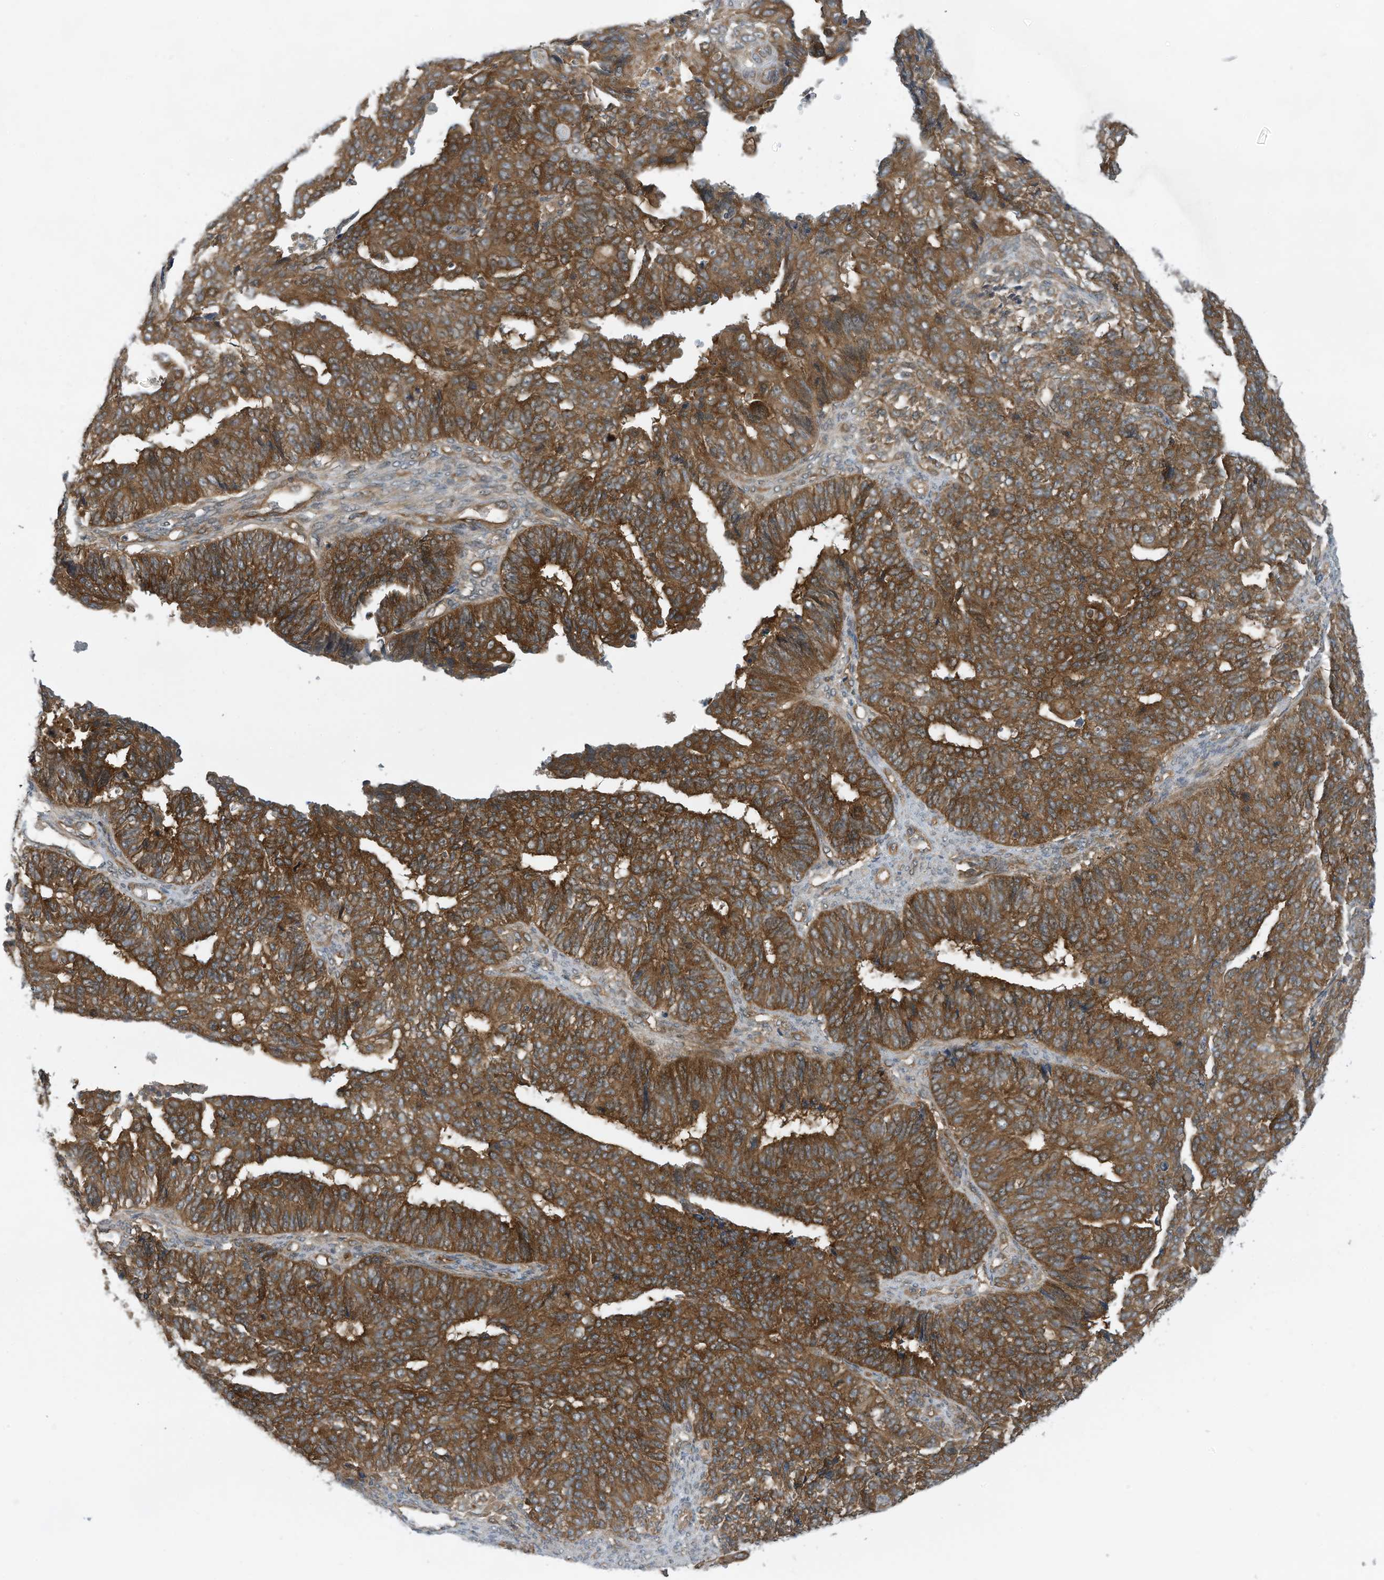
{"staining": {"intensity": "strong", "quantity": ">75%", "location": "cytoplasmic/membranous"}, "tissue": "endometrial cancer", "cell_type": "Tumor cells", "image_type": "cancer", "snomed": [{"axis": "morphology", "description": "Adenocarcinoma, NOS"}, {"axis": "topography", "description": "Endometrium"}], "caption": "Protein expression by immunohistochemistry demonstrates strong cytoplasmic/membranous staining in approximately >75% of tumor cells in endometrial cancer (adenocarcinoma).", "gene": "REPS1", "patient": {"sex": "female", "age": 32}}